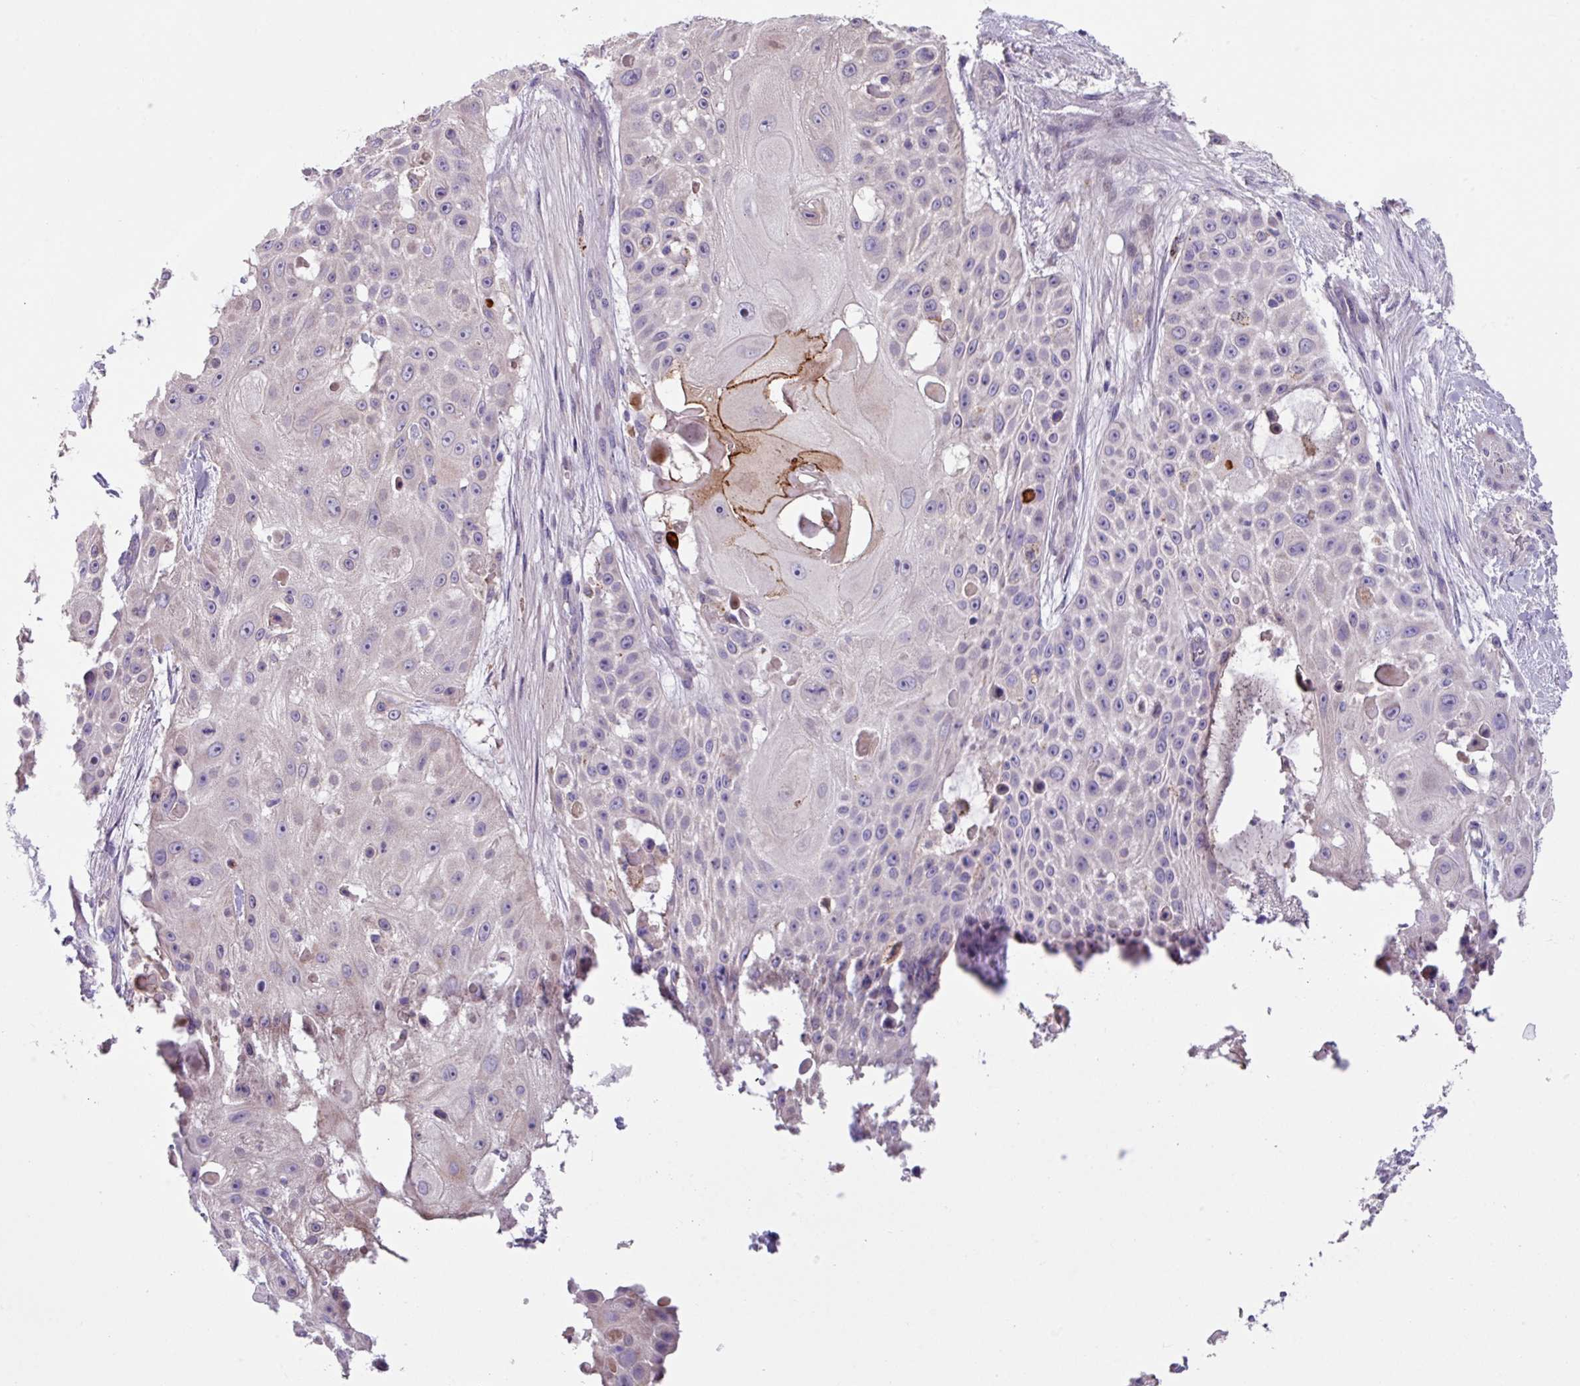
{"staining": {"intensity": "moderate", "quantity": "<25%", "location": "cytoplasmic/membranous"}, "tissue": "skin cancer", "cell_type": "Tumor cells", "image_type": "cancer", "snomed": [{"axis": "morphology", "description": "Squamous cell carcinoma, NOS"}, {"axis": "topography", "description": "Skin"}], "caption": "Immunohistochemistry histopathology image of neoplastic tissue: human skin cancer (squamous cell carcinoma) stained using immunohistochemistry displays low levels of moderate protein expression localized specifically in the cytoplasmic/membranous of tumor cells, appearing as a cytoplasmic/membranous brown color.", "gene": "IQCJ", "patient": {"sex": "female", "age": 86}}